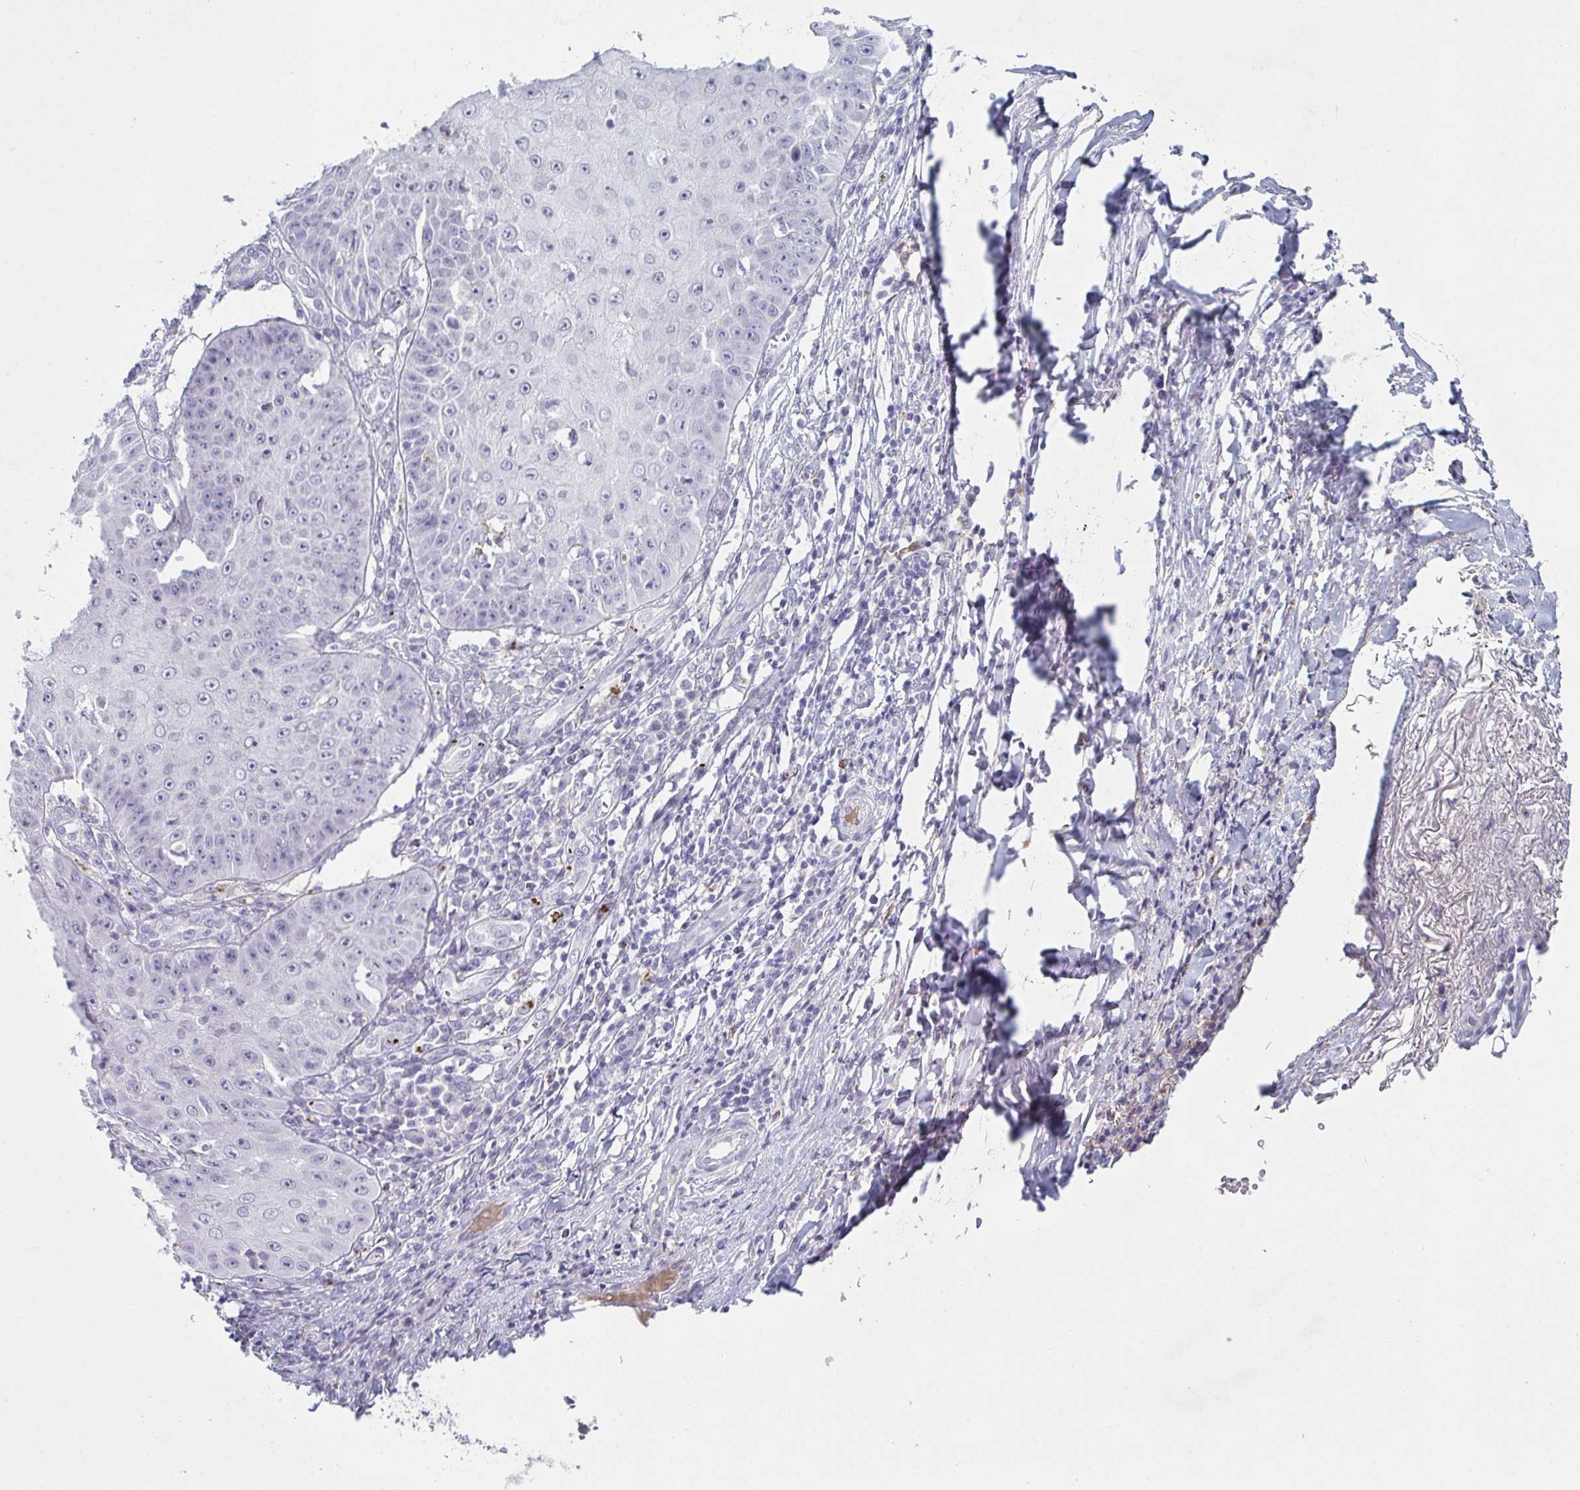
{"staining": {"intensity": "negative", "quantity": "none", "location": "none"}, "tissue": "skin cancer", "cell_type": "Tumor cells", "image_type": "cancer", "snomed": [{"axis": "morphology", "description": "Squamous cell carcinoma, NOS"}, {"axis": "topography", "description": "Skin"}], "caption": "Immunohistochemistry (IHC) histopathology image of human skin squamous cell carcinoma stained for a protein (brown), which shows no staining in tumor cells. Nuclei are stained in blue.", "gene": "ADAM21", "patient": {"sex": "male", "age": 70}}